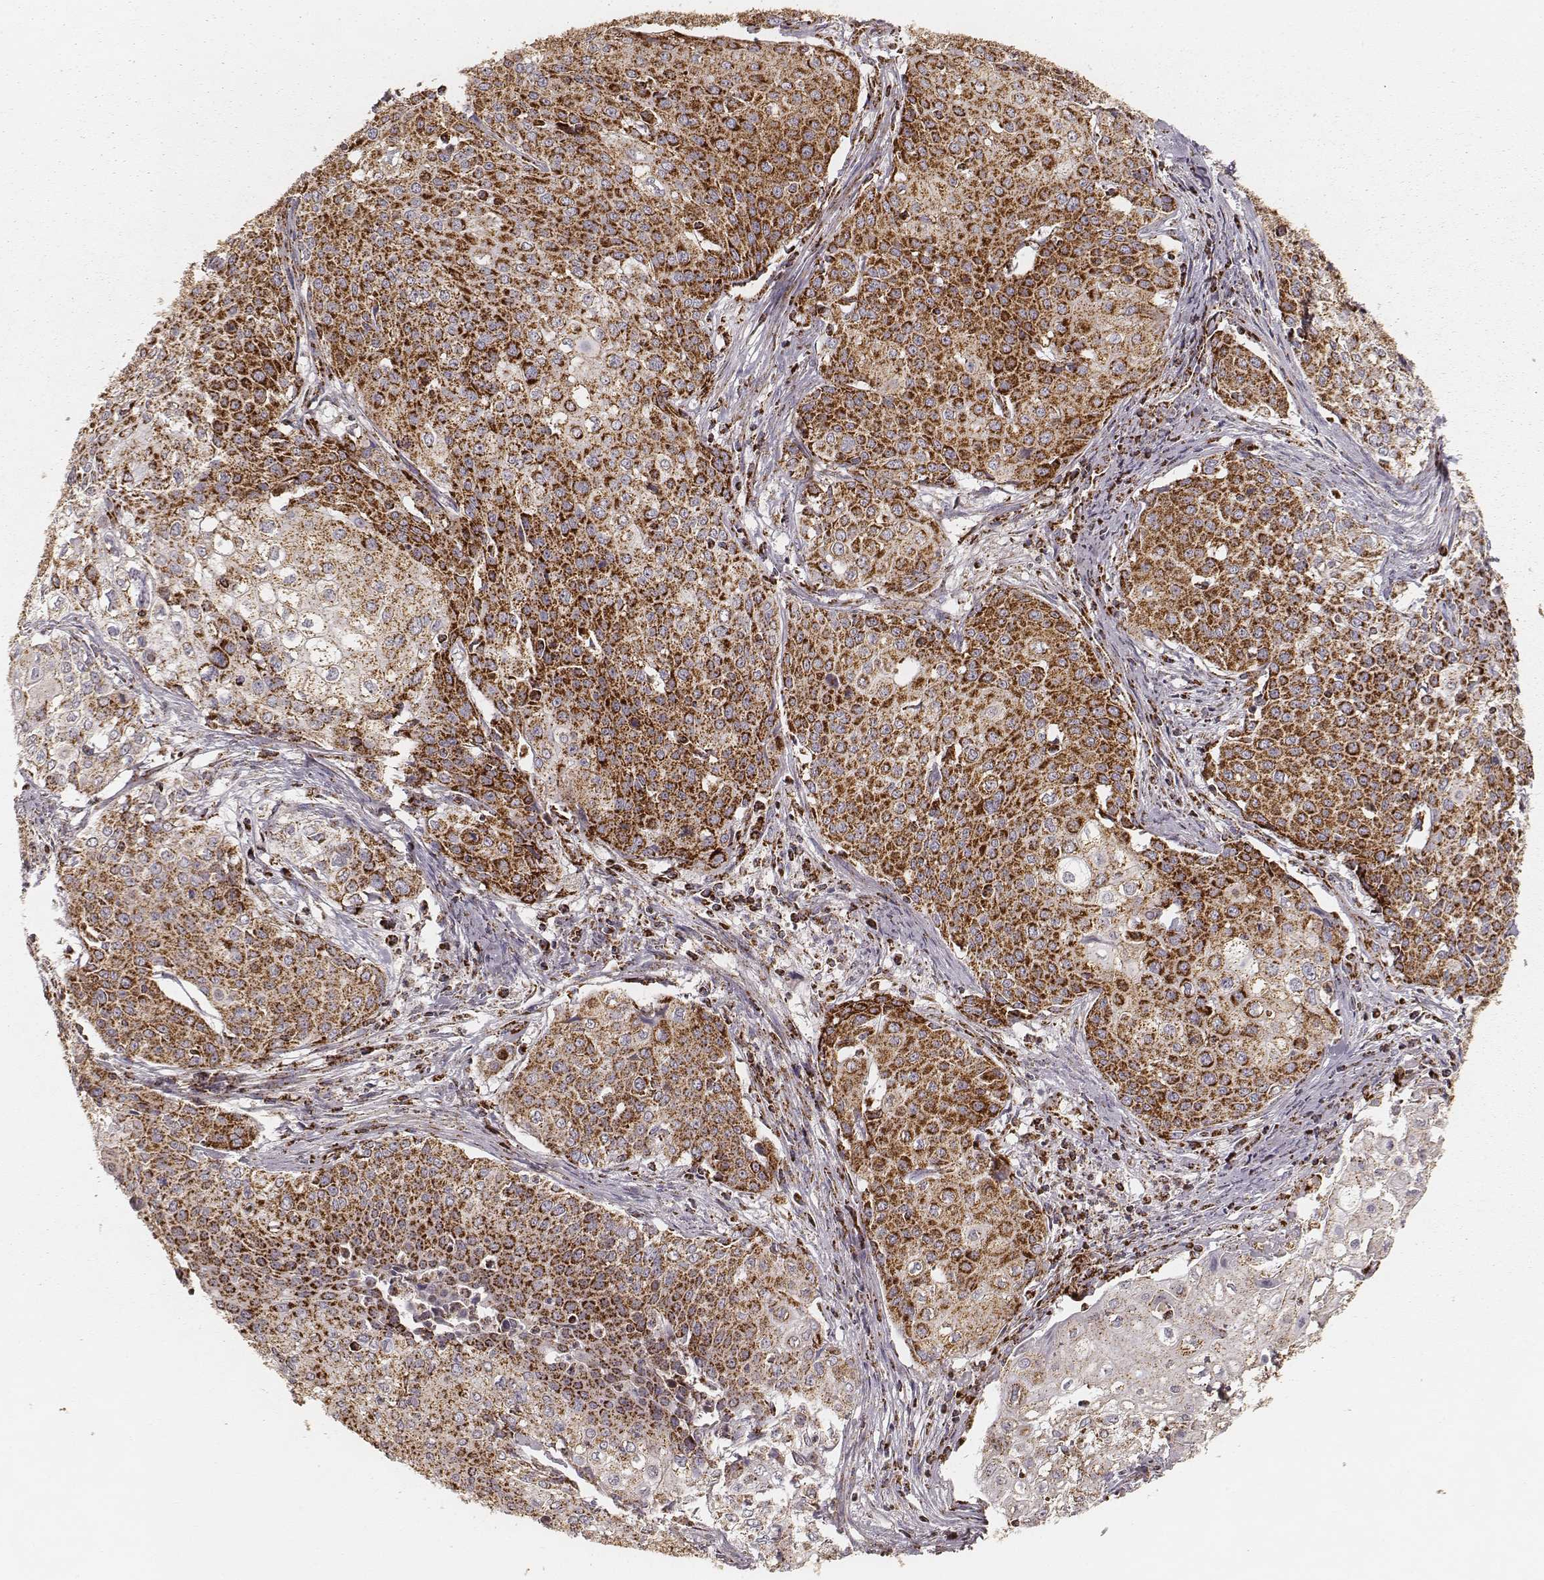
{"staining": {"intensity": "strong", "quantity": ">75%", "location": "cytoplasmic/membranous"}, "tissue": "cervical cancer", "cell_type": "Tumor cells", "image_type": "cancer", "snomed": [{"axis": "morphology", "description": "Squamous cell carcinoma, NOS"}, {"axis": "topography", "description": "Cervix"}], "caption": "A brown stain shows strong cytoplasmic/membranous staining of a protein in cervical squamous cell carcinoma tumor cells.", "gene": "CS", "patient": {"sex": "female", "age": 39}}